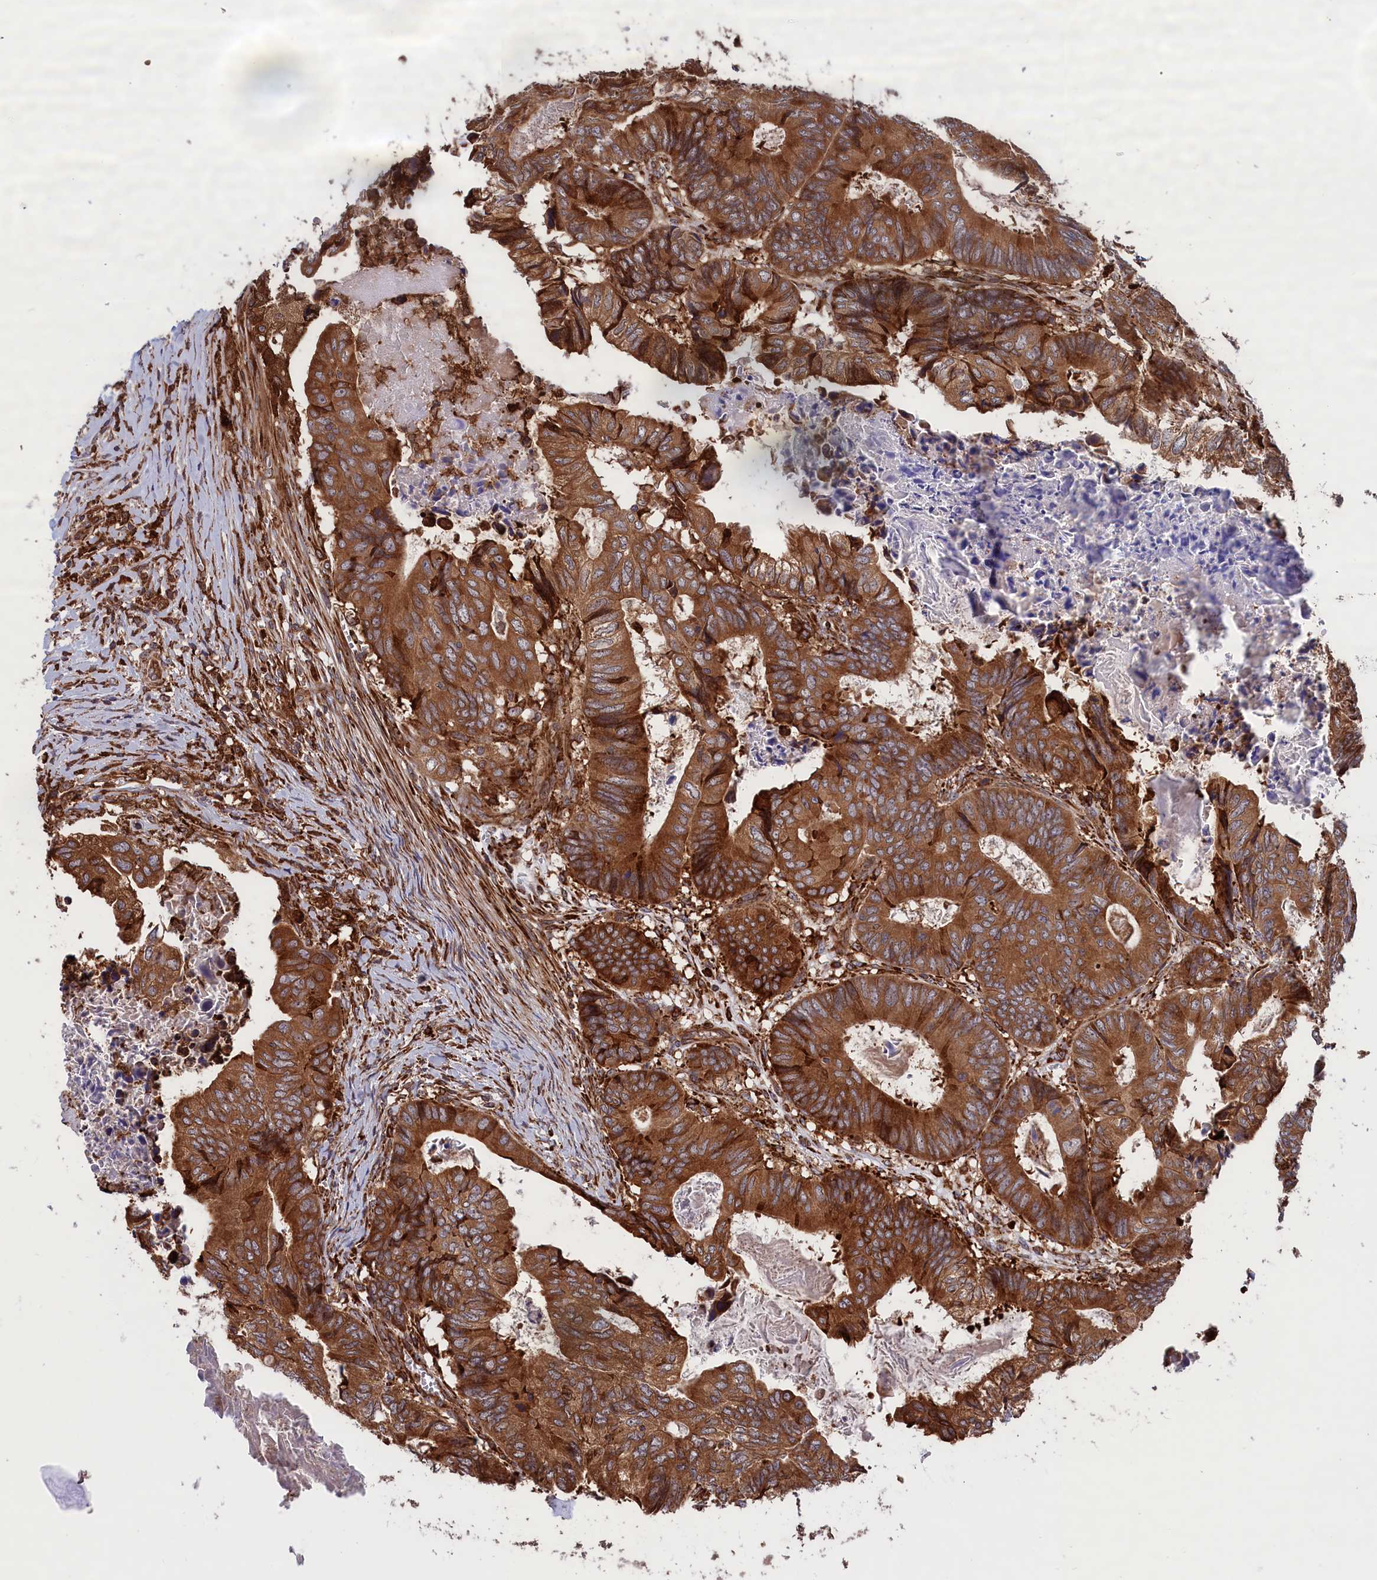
{"staining": {"intensity": "moderate", "quantity": ">75%", "location": "cytoplasmic/membranous"}, "tissue": "colorectal cancer", "cell_type": "Tumor cells", "image_type": "cancer", "snomed": [{"axis": "morphology", "description": "Adenocarcinoma, NOS"}, {"axis": "topography", "description": "Colon"}], "caption": "Brown immunohistochemical staining in human colorectal cancer (adenocarcinoma) shows moderate cytoplasmic/membranous expression in about >75% of tumor cells.", "gene": "PLA2G4C", "patient": {"sex": "male", "age": 85}}